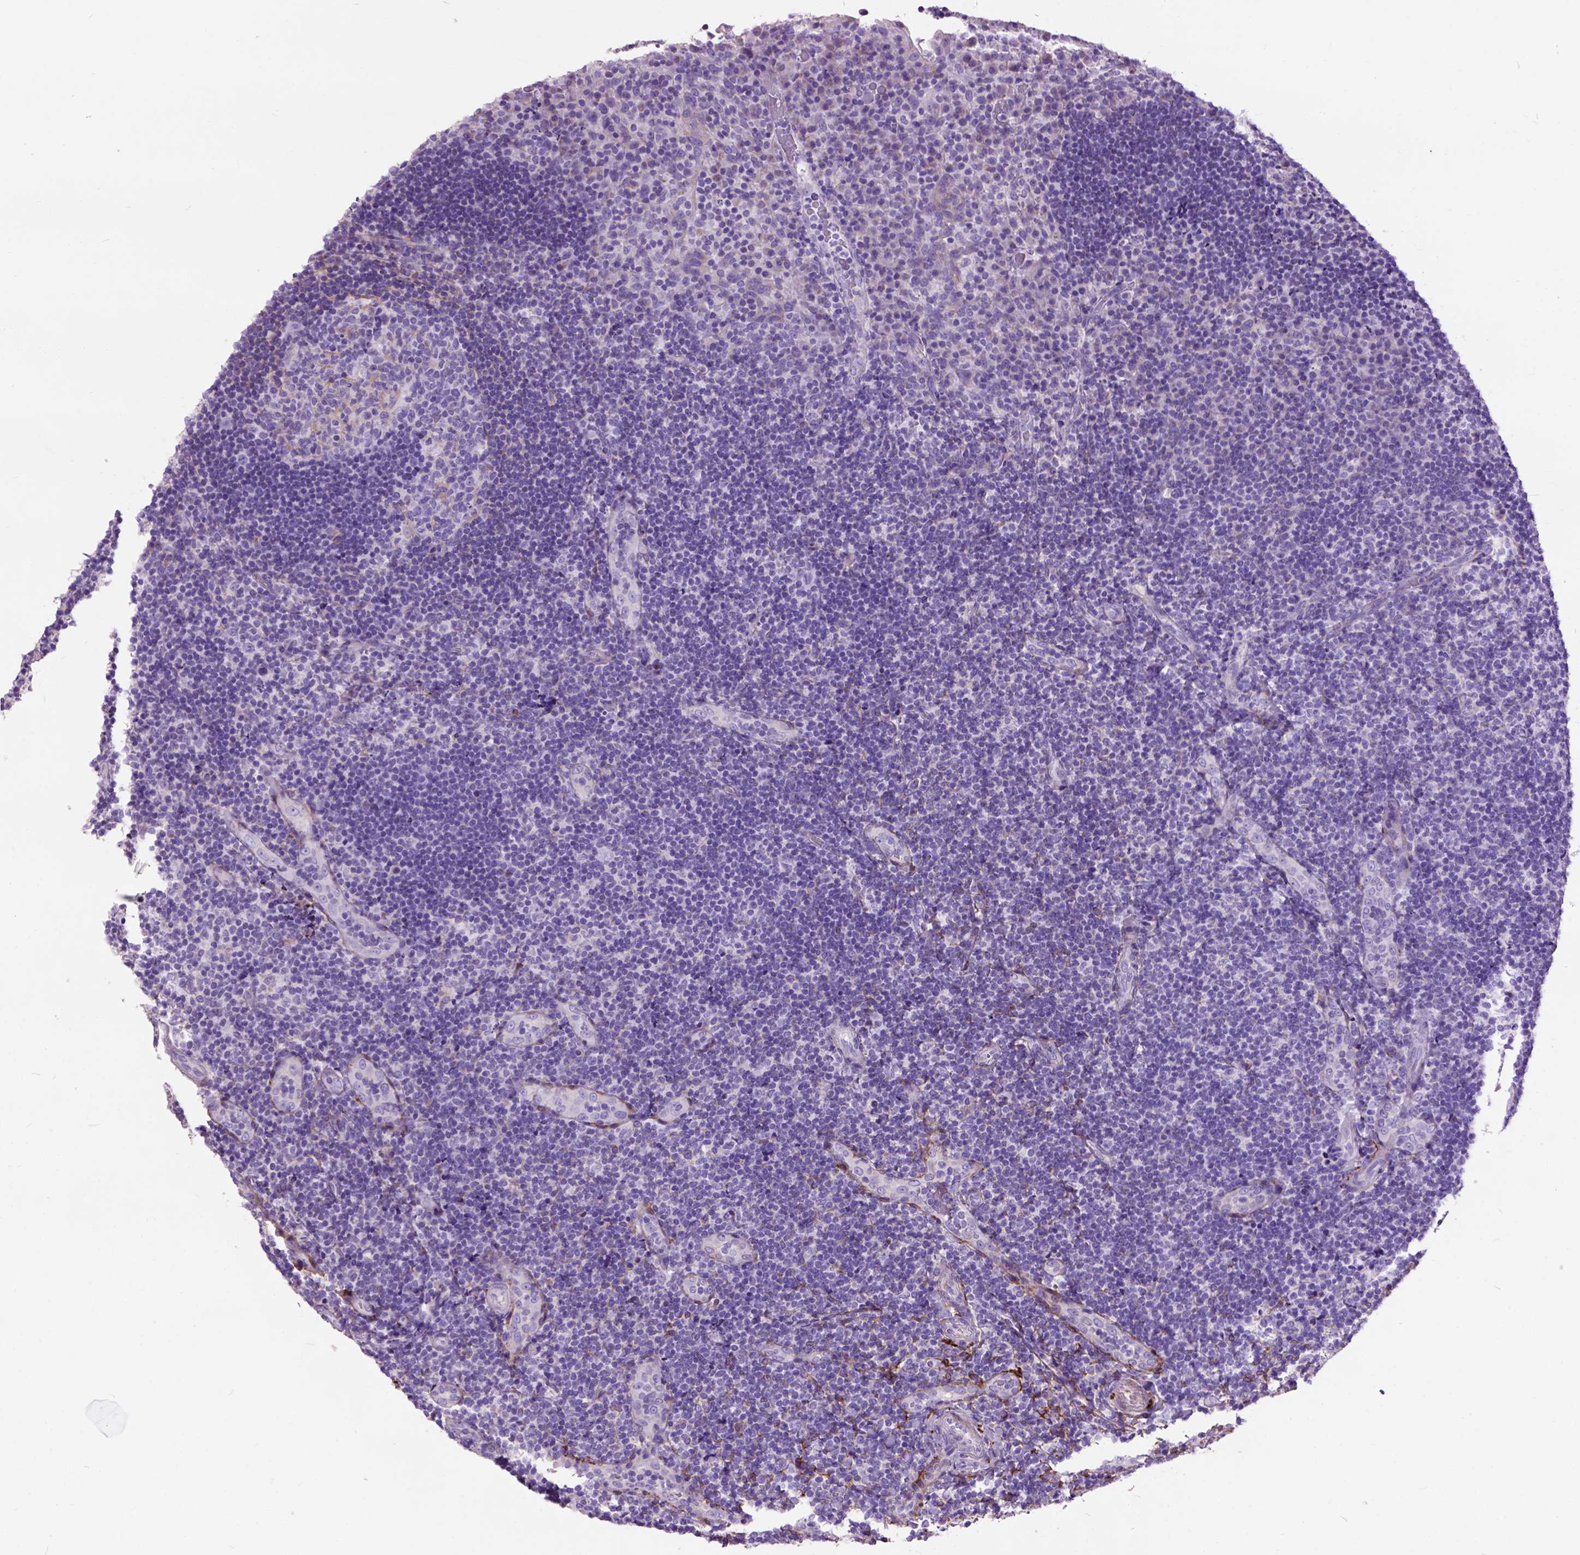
{"staining": {"intensity": "negative", "quantity": "none", "location": "none"}, "tissue": "tonsil", "cell_type": "Germinal center cells", "image_type": "normal", "snomed": [{"axis": "morphology", "description": "Normal tissue, NOS"}, {"axis": "topography", "description": "Tonsil"}], "caption": "Immunohistochemistry histopathology image of unremarkable tonsil: human tonsil stained with DAB (3,3'-diaminobenzidine) demonstrates no significant protein positivity in germinal center cells. The staining was performed using DAB (3,3'-diaminobenzidine) to visualize the protein expression in brown, while the nuclei were stained in blue with hematoxylin (Magnification: 20x).", "gene": "MAPT", "patient": {"sex": "male", "age": 17}}